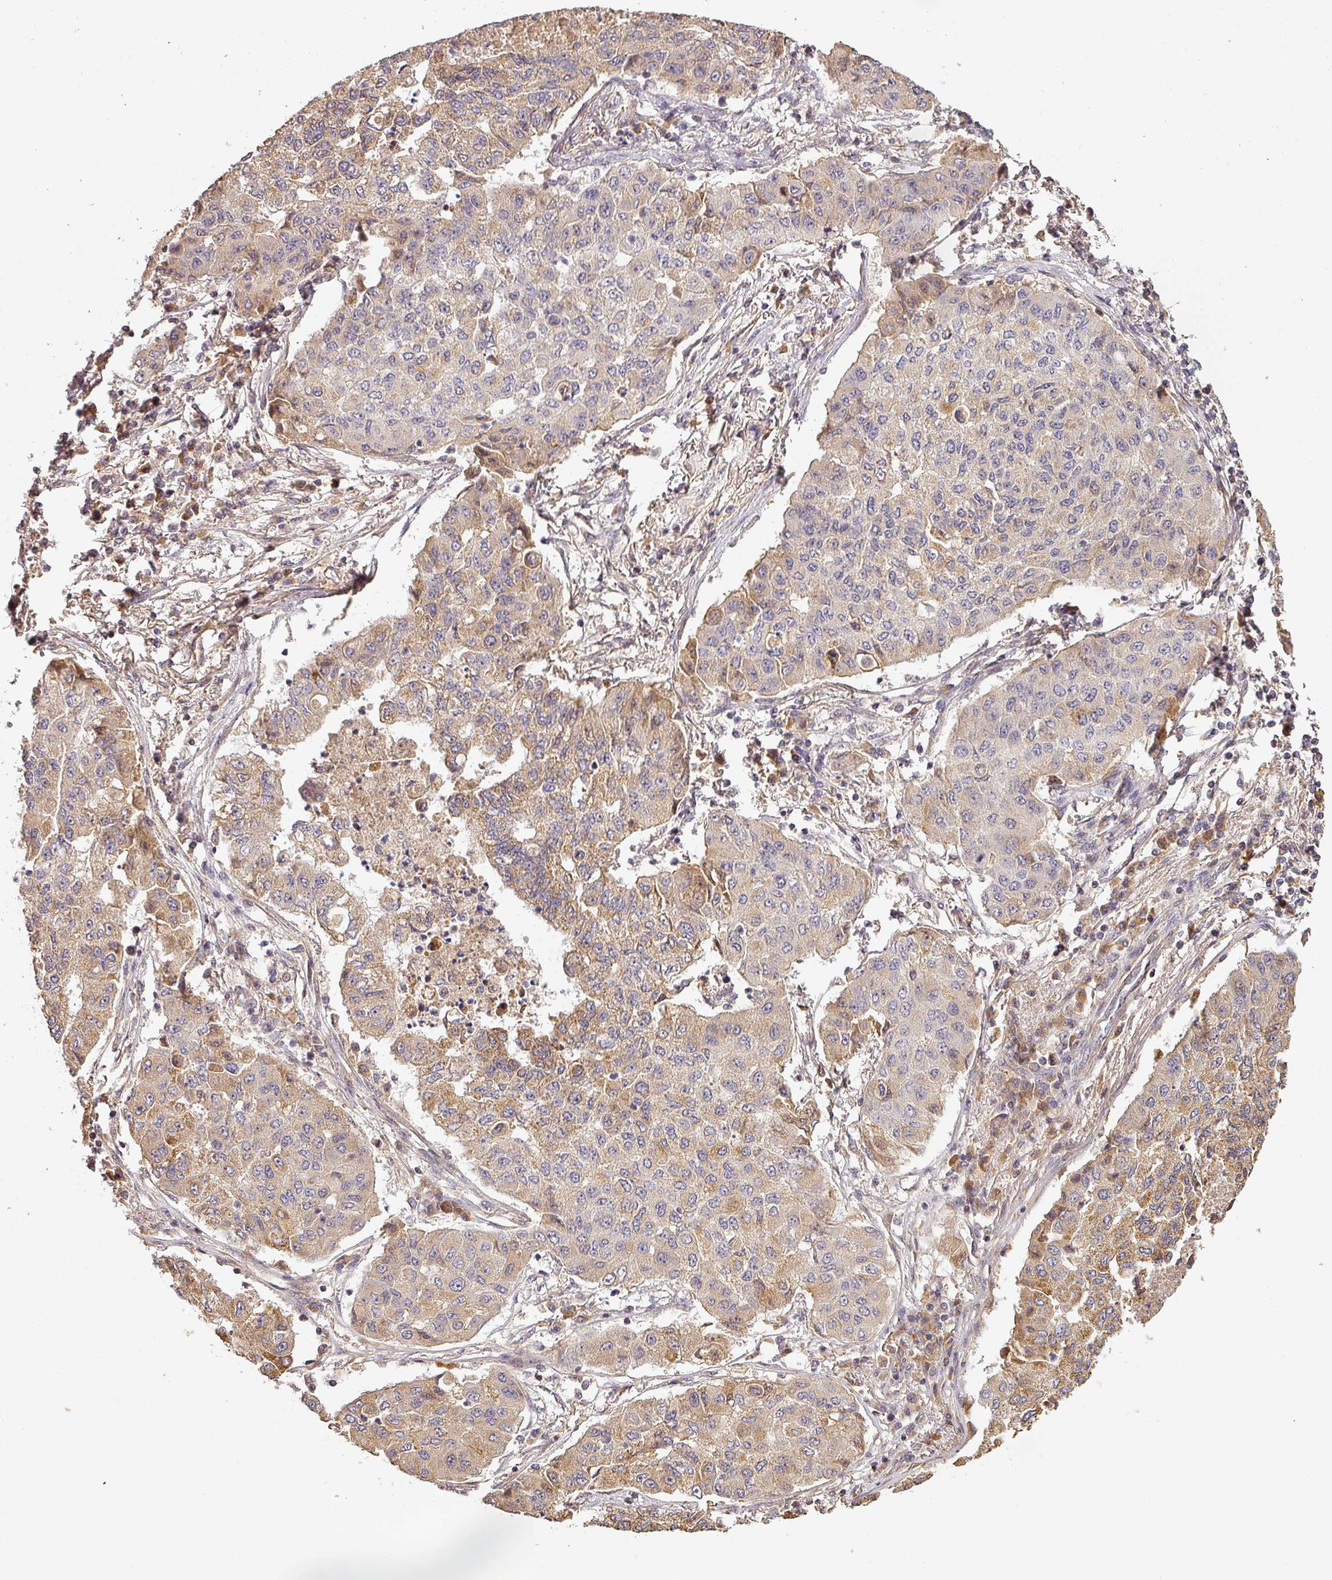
{"staining": {"intensity": "weak", "quantity": "25%-75%", "location": "cytoplasmic/membranous"}, "tissue": "lung cancer", "cell_type": "Tumor cells", "image_type": "cancer", "snomed": [{"axis": "morphology", "description": "Squamous cell carcinoma, NOS"}, {"axis": "topography", "description": "Lung"}], "caption": "A micrograph of human lung squamous cell carcinoma stained for a protein demonstrates weak cytoplasmic/membranous brown staining in tumor cells.", "gene": "BPIFB3", "patient": {"sex": "male", "age": 74}}